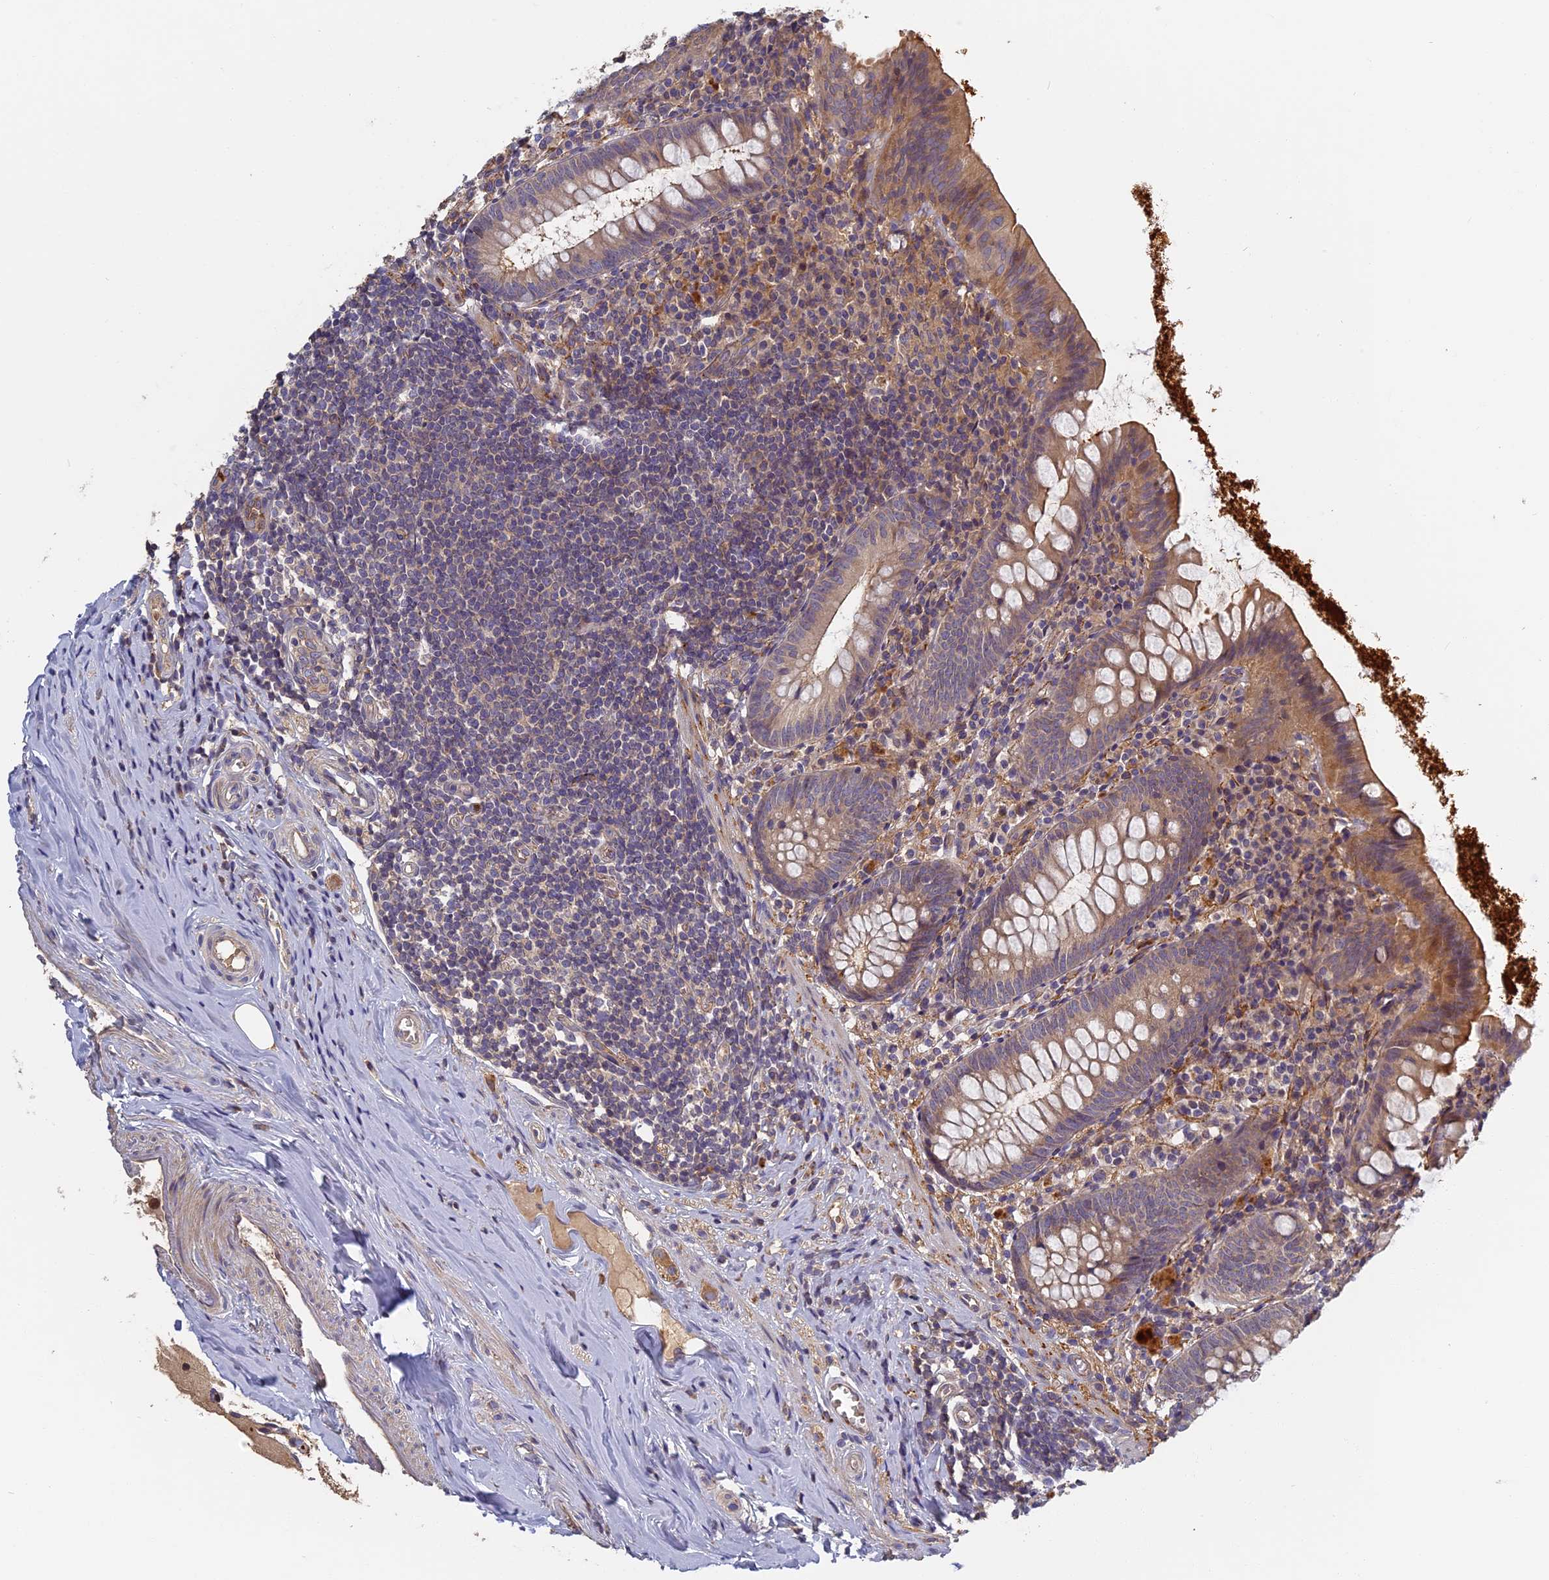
{"staining": {"intensity": "moderate", "quantity": "<25%", "location": "cytoplasmic/membranous"}, "tissue": "appendix", "cell_type": "Glandular cells", "image_type": "normal", "snomed": [{"axis": "morphology", "description": "Normal tissue, NOS"}, {"axis": "topography", "description": "Appendix"}], "caption": "Immunohistochemistry (IHC) (DAB (3,3'-diaminobenzidine)) staining of benign human appendix demonstrates moderate cytoplasmic/membranous protein expression in approximately <25% of glandular cells. (brown staining indicates protein expression, while blue staining denotes nuclei).", "gene": "AP4E1", "patient": {"sex": "female", "age": 51}}